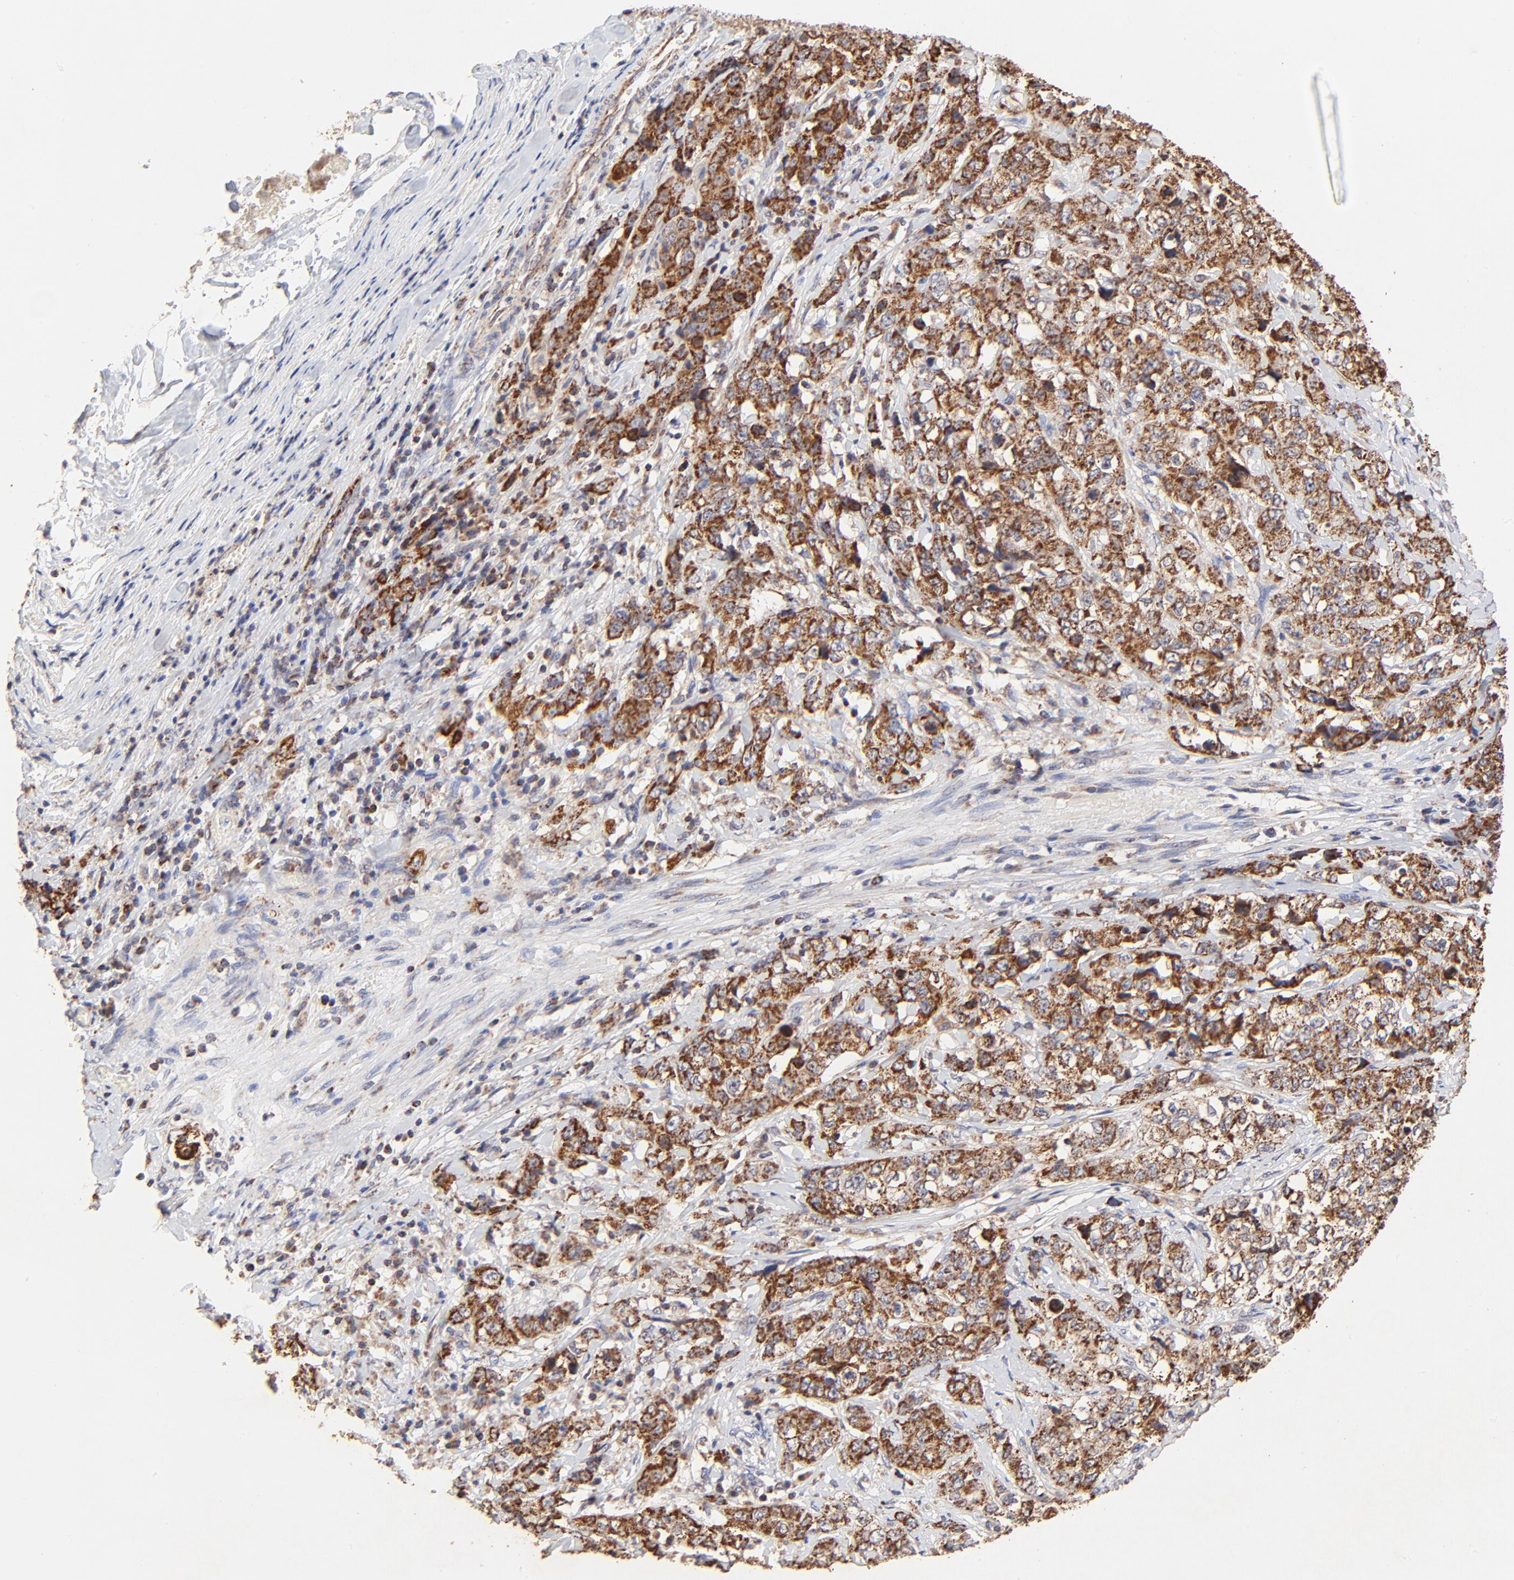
{"staining": {"intensity": "strong", "quantity": ">75%", "location": "cytoplasmic/membranous"}, "tissue": "stomach cancer", "cell_type": "Tumor cells", "image_type": "cancer", "snomed": [{"axis": "morphology", "description": "Adenocarcinoma, NOS"}, {"axis": "topography", "description": "Stomach"}], "caption": "DAB (3,3'-diaminobenzidine) immunohistochemical staining of stomach cancer exhibits strong cytoplasmic/membranous protein staining in approximately >75% of tumor cells.", "gene": "SSBP1", "patient": {"sex": "male", "age": 48}}